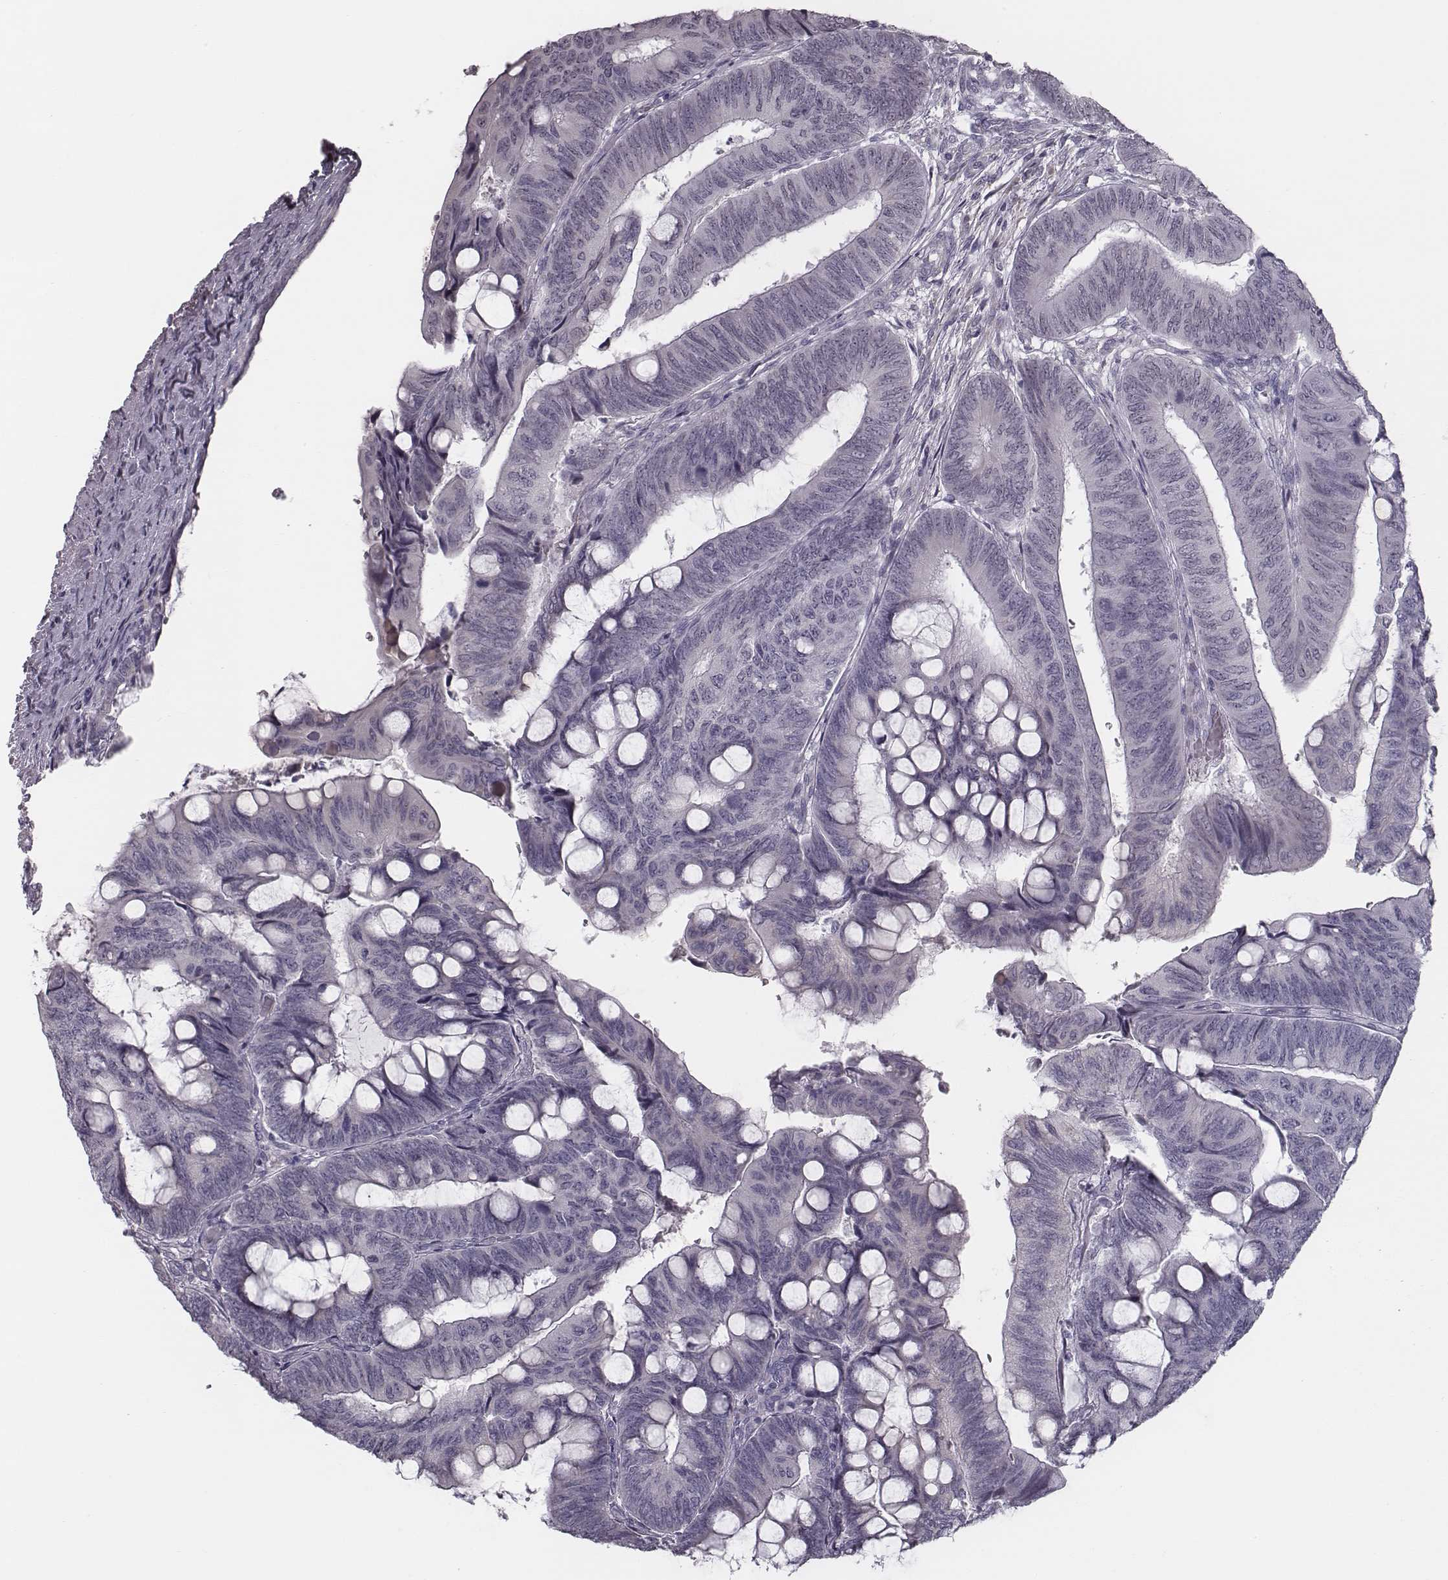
{"staining": {"intensity": "negative", "quantity": "none", "location": "none"}, "tissue": "colorectal cancer", "cell_type": "Tumor cells", "image_type": "cancer", "snomed": [{"axis": "morphology", "description": "Normal tissue, NOS"}, {"axis": "morphology", "description": "Adenocarcinoma, NOS"}, {"axis": "topography", "description": "Rectum"}], "caption": "Protein analysis of colorectal cancer (adenocarcinoma) displays no significant staining in tumor cells. Brightfield microscopy of immunohistochemistry (IHC) stained with DAB (brown) and hematoxylin (blue), captured at high magnification.", "gene": "SEPTIN14", "patient": {"sex": "male", "age": 92}}